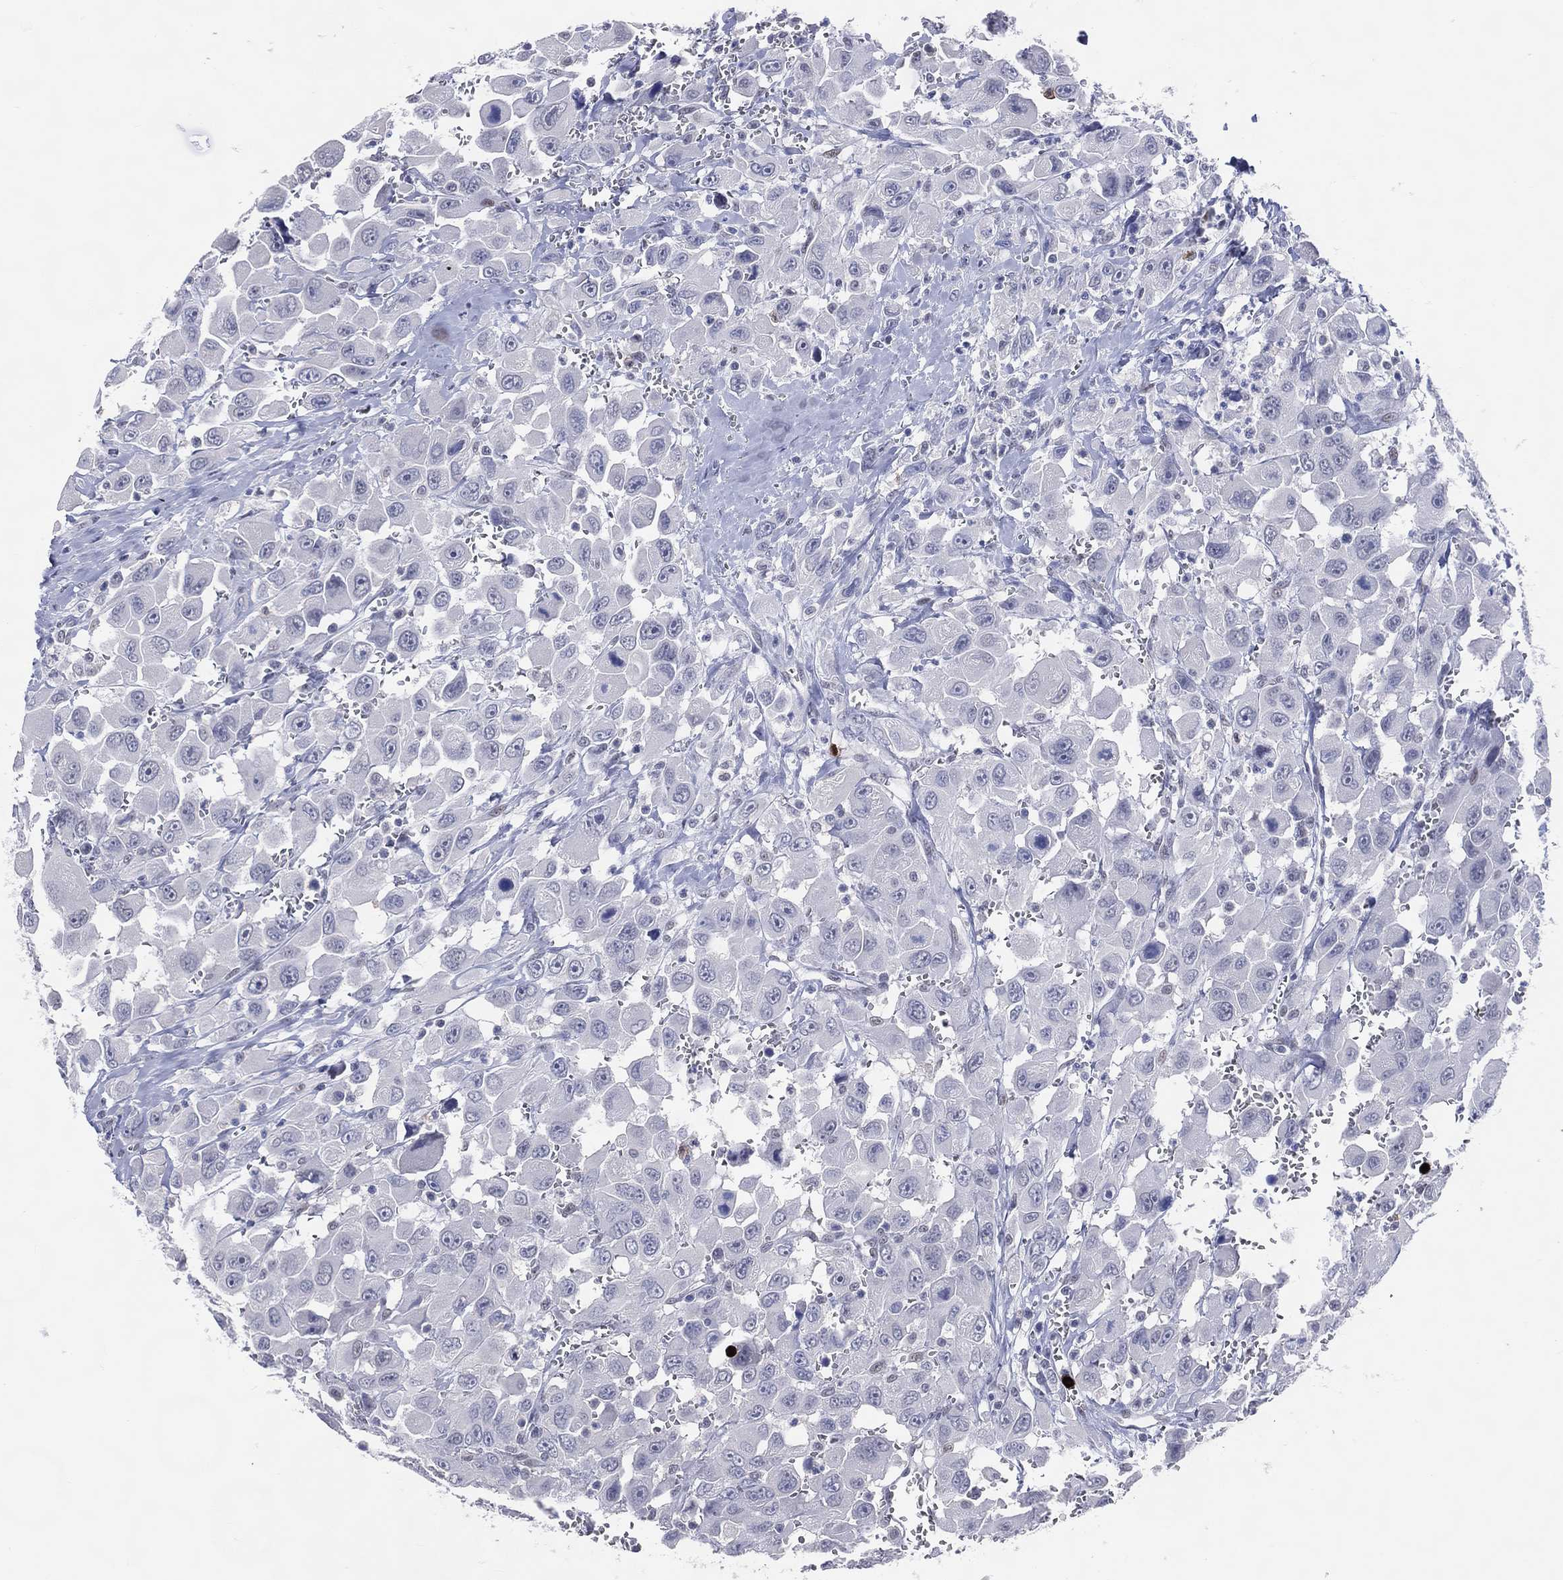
{"staining": {"intensity": "negative", "quantity": "none", "location": "none"}, "tissue": "head and neck cancer", "cell_type": "Tumor cells", "image_type": "cancer", "snomed": [{"axis": "morphology", "description": "Squamous cell carcinoma, NOS"}, {"axis": "morphology", "description": "Squamous cell carcinoma, metastatic, NOS"}, {"axis": "topography", "description": "Oral tissue"}, {"axis": "topography", "description": "Head-Neck"}], "caption": "This is an immunohistochemistry (IHC) micrograph of head and neck squamous cell carcinoma. There is no staining in tumor cells.", "gene": "CFAP58", "patient": {"sex": "female", "age": 85}}